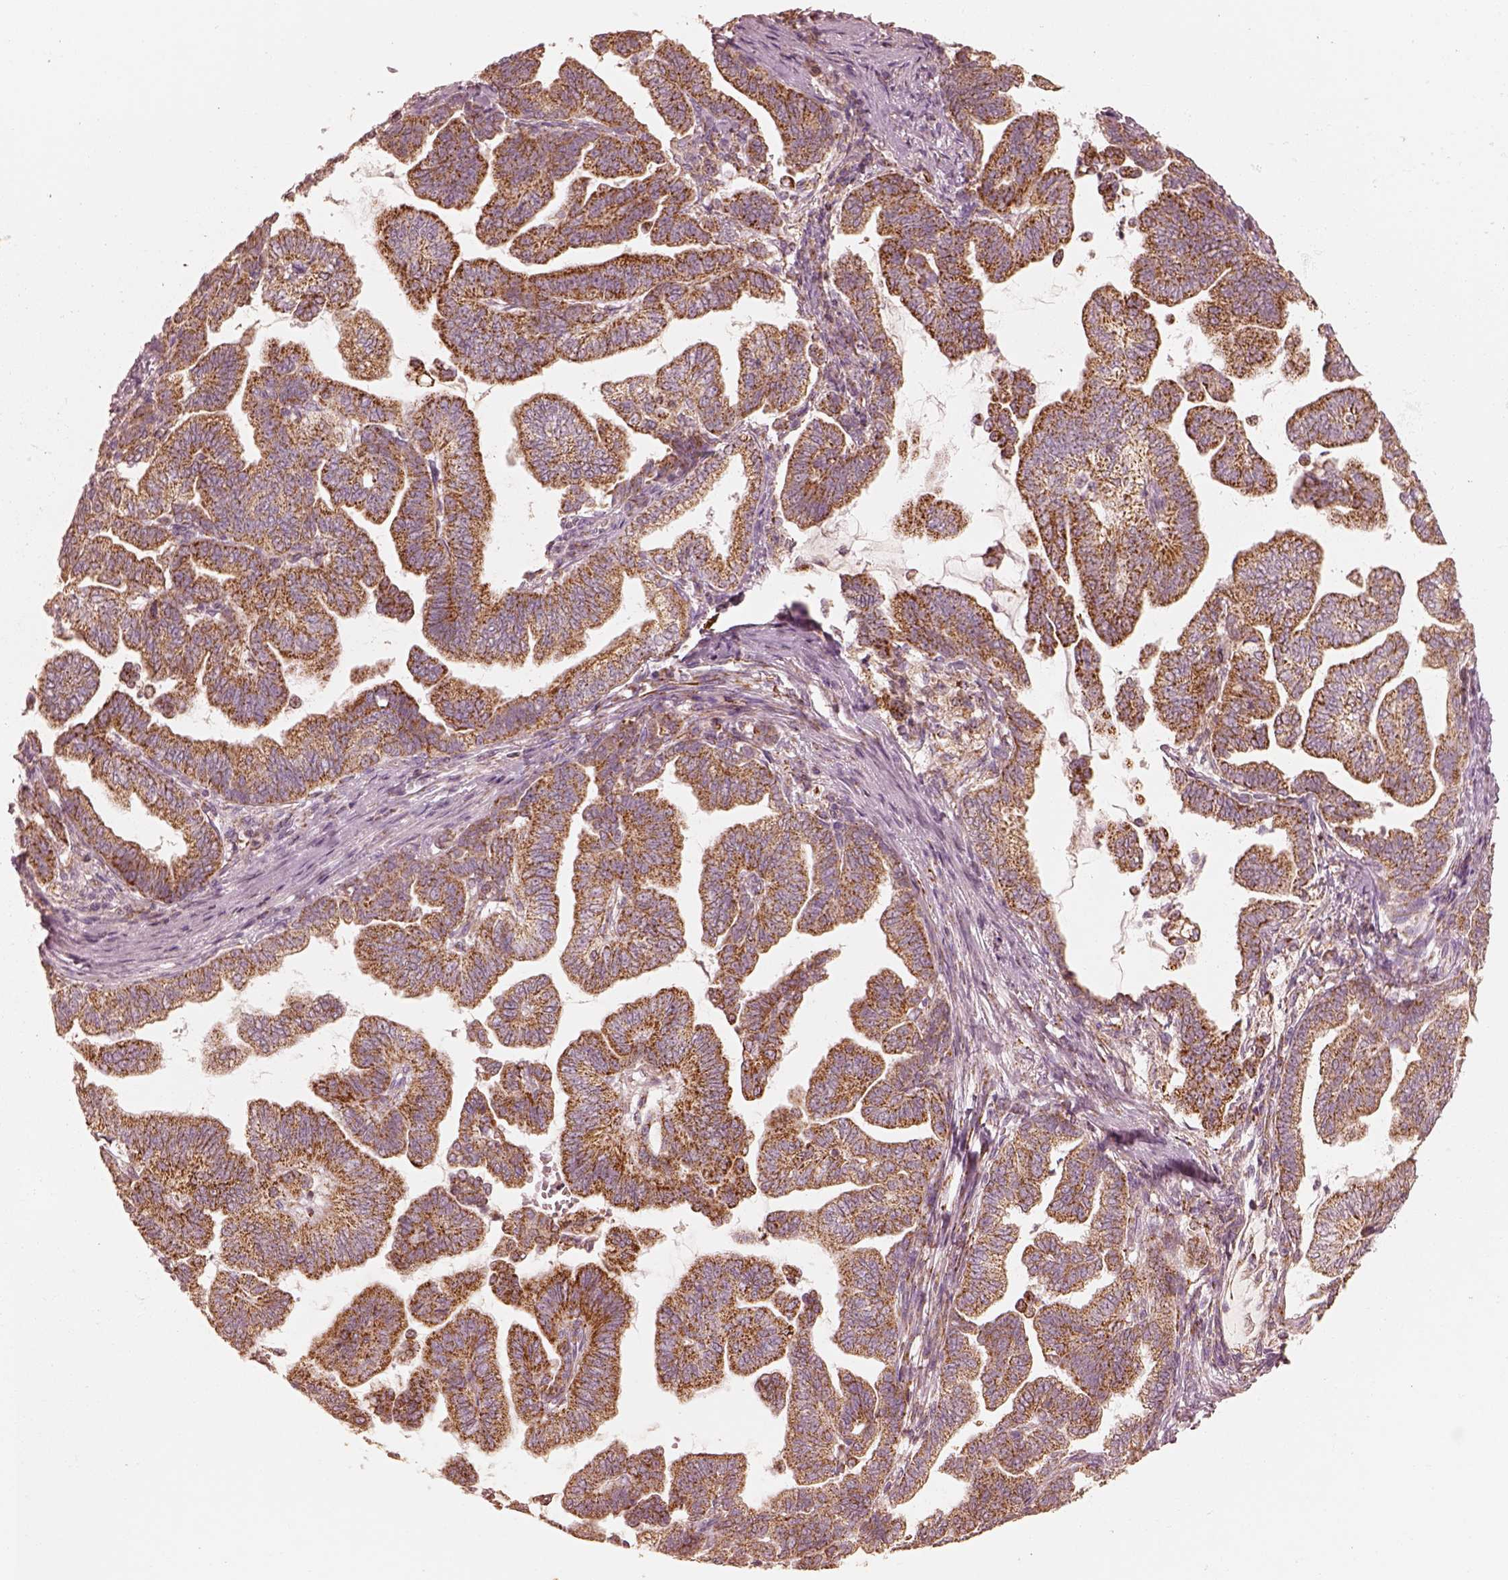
{"staining": {"intensity": "strong", "quantity": ">75%", "location": "cytoplasmic/membranous"}, "tissue": "stomach cancer", "cell_type": "Tumor cells", "image_type": "cancer", "snomed": [{"axis": "morphology", "description": "Adenocarcinoma, NOS"}, {"axis": "topography", "description": "Stomach"}], "caption": "Stomach cancer tissue demonstrates strong cytoplasmic/membranous staining in about >75% of tumor cells (Brightfield microscopy of DAB IHC at high magnification).", "gene": "ENTPD6", "patient": {"sex": "male", "age": 83}}